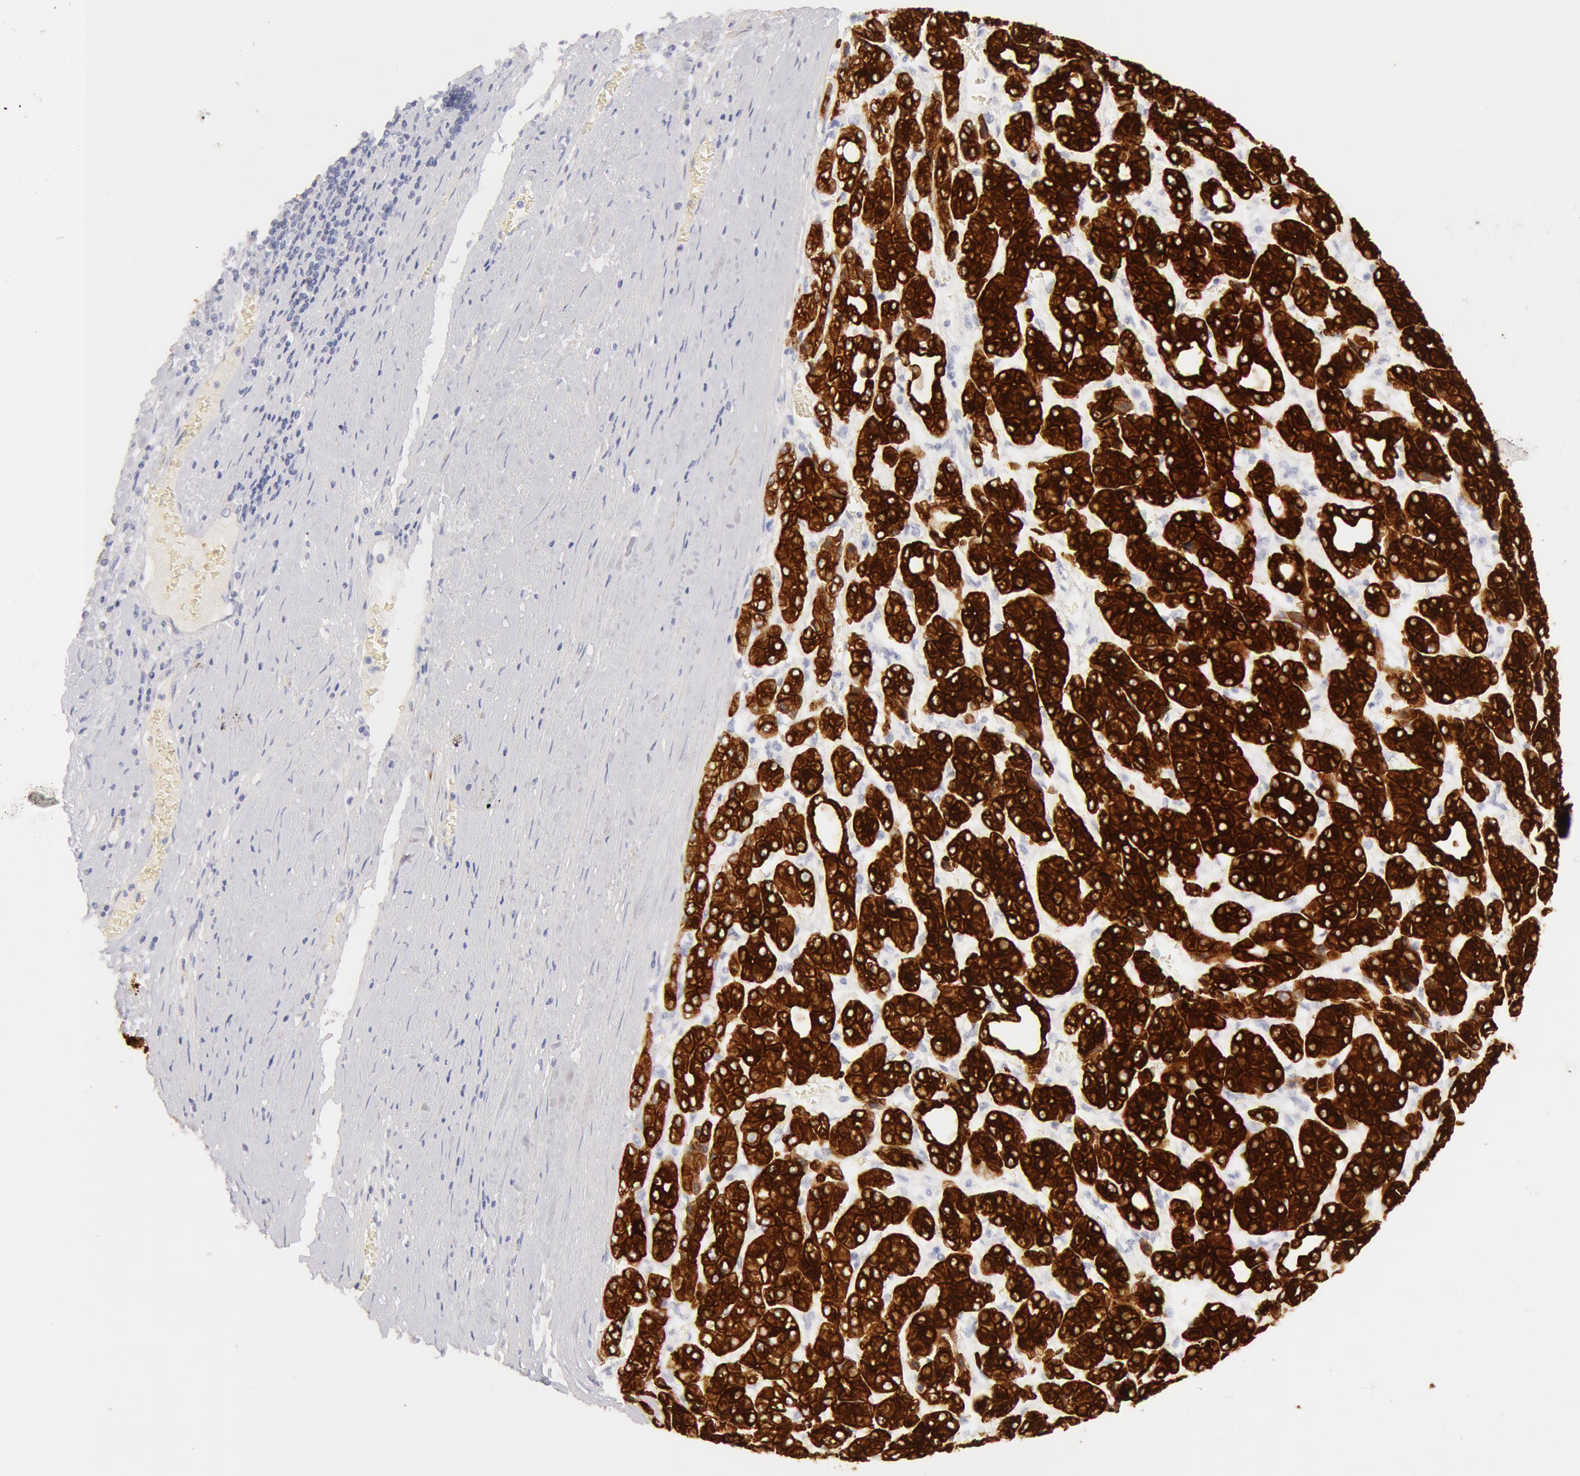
{"staining": {"intensity": "strong", "quantity": ">75%", "location": "cytoplasmic/membranous"}, "tissue": "liver cancer", "cell_type": "Tumor cells", "image_type": "cancer", "snomed": [{"axis": "morphology", "description": "Carcinoma, Hepatocellular, NOS"}, {"axis": "topography", "description": "Liver"}], "caption": "Strong cytoplasmic/membranous staining is present in approximately >75% of tumor cells in liver cancer.", "gene": "KRT8", "patient": {"sex": "male", "age": 69}}